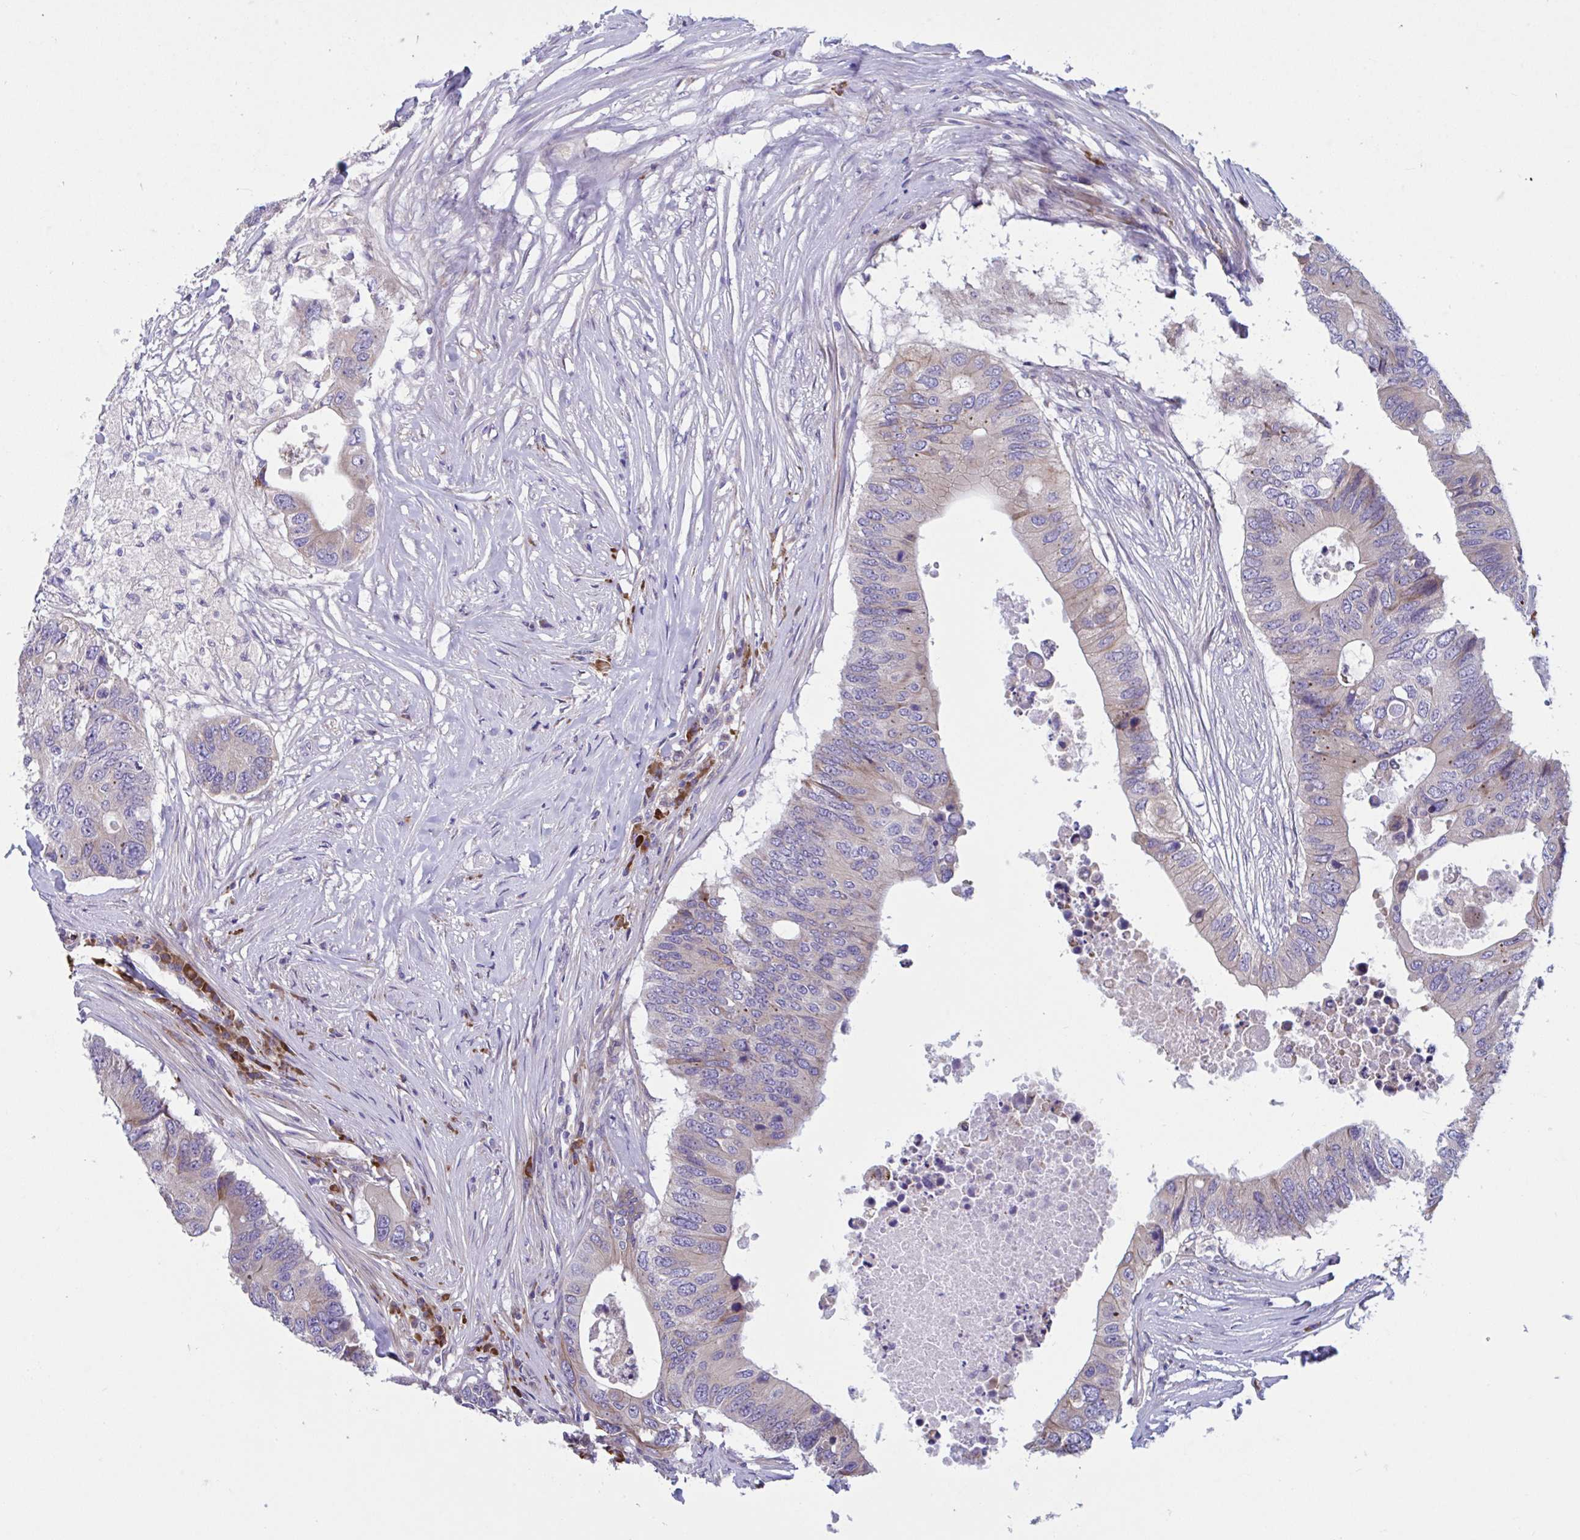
{"staining": {"intensity": "weak", "quantity": "<25%", "location": "cytoplasmic/membranous"}, "tissue": "colorectal cancer", "cell_type": "Tumor cells", "image_type": "cancer", "snomed": [{"axis": "morphology", "description": "Adenocarcinoma, NOS"}, {"axis": "topography", "description": "Colon"}], "caption": "This is a histopathology image of immunohistochemistry (IHC) staining of colorectal cancer, which shows no staining in tumor cells.", "gene": "WBP1", "patient": {"sex": "male", "age": 71}}